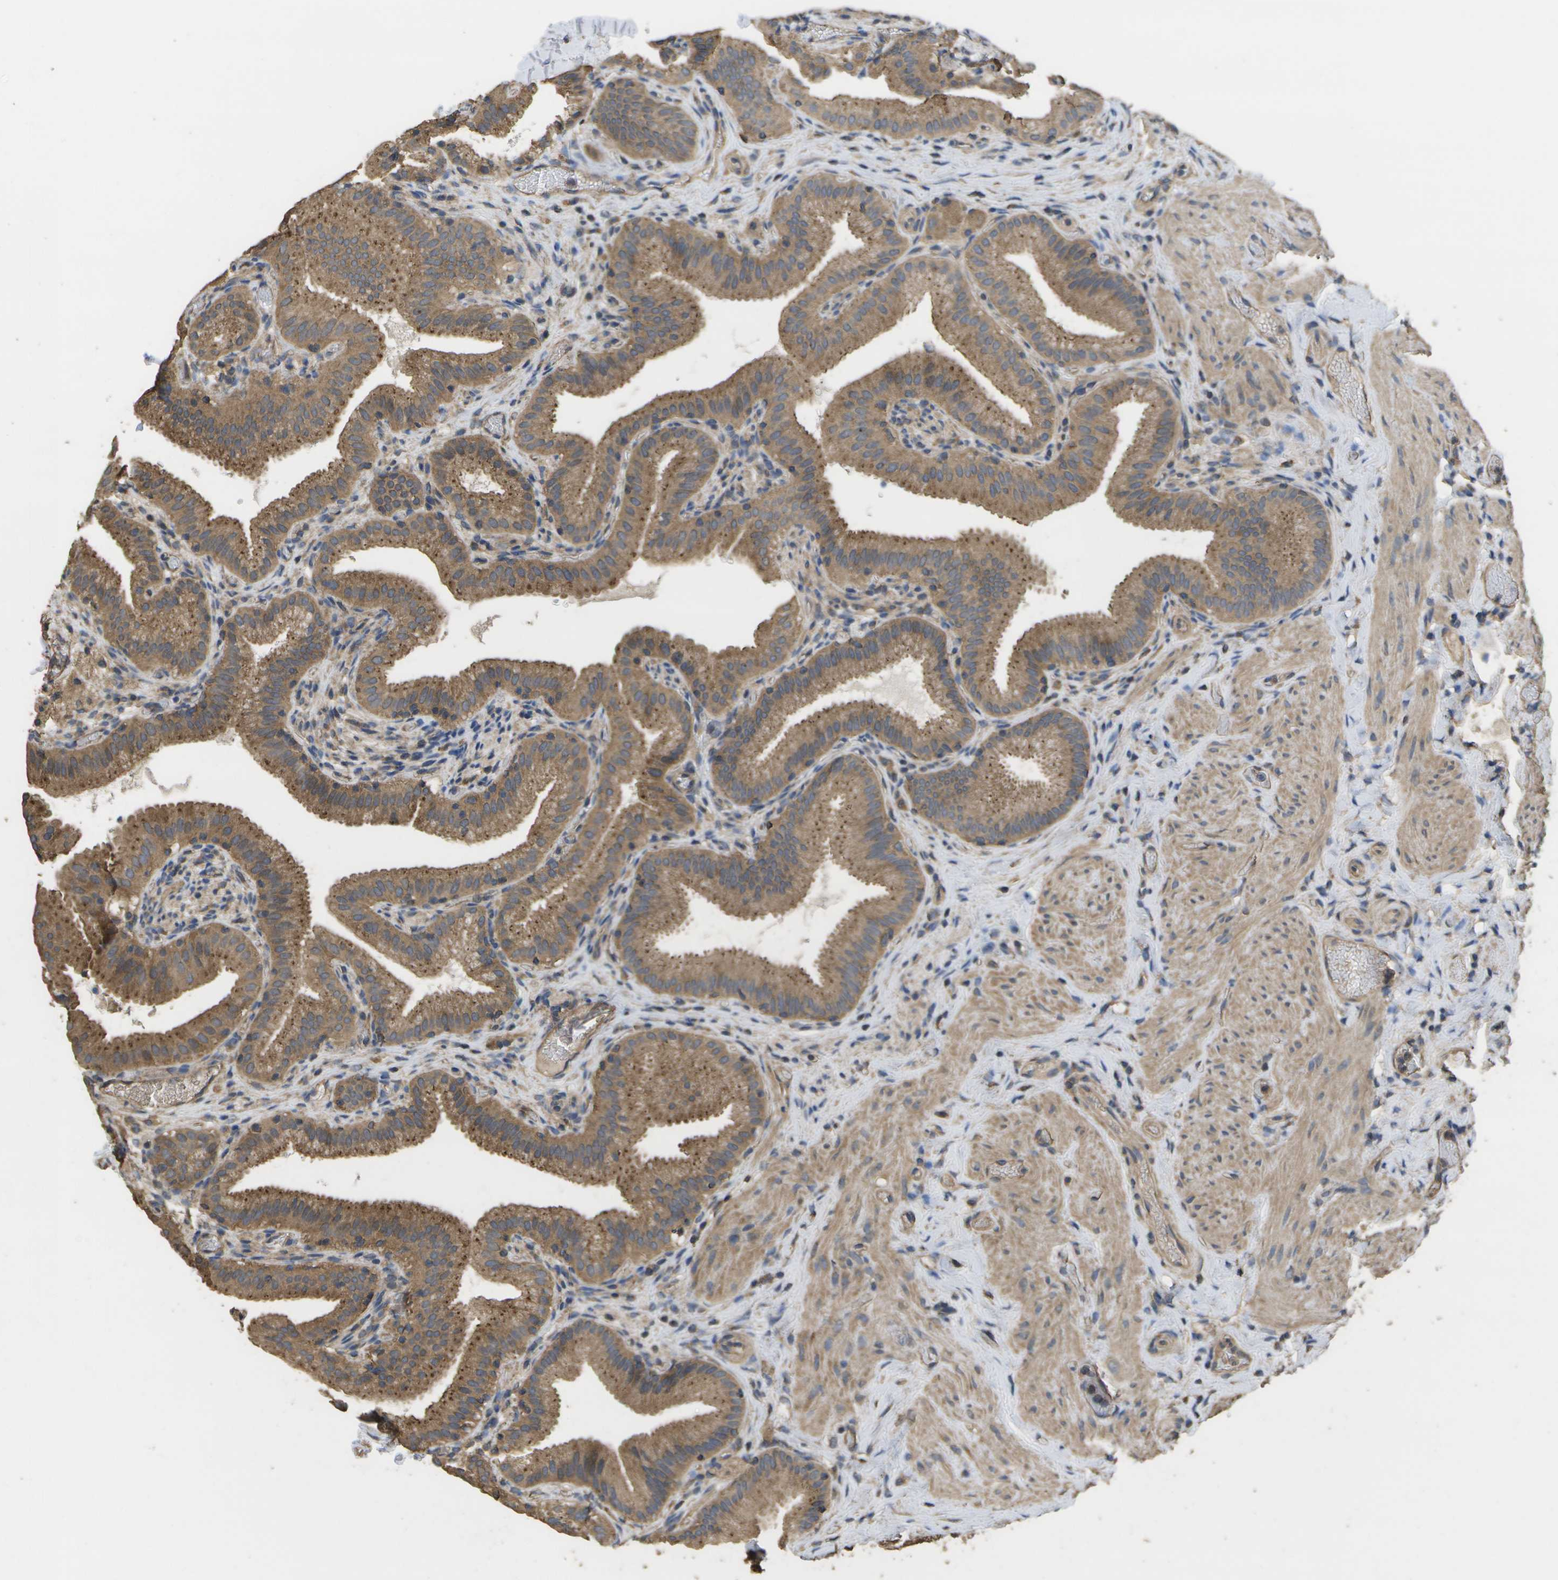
{"staining": {"intensity": "moderate", "quantity": ">75%", "location": "cytoplasmic/membranous"}, "tissue": "gallbladder", "cell_type": "Glandular cells", "image_type": "normal", "snomed": [{"axis": "morphology", "description": "Normal tissue, NOS"}, {"axis": "topography", "description": "Gallbladder"}], "caption": "Immunohistochemical staining of unremarkable gallbladder shows >75% levels of moderate cytoplasmic/membranous protein positivity in about >75% of glandular cells. The protein of interest is shown in brown color, while the nuclei are stained blue.", "gene": "SACS", "patient": {"sex": "male", "age": 54}}